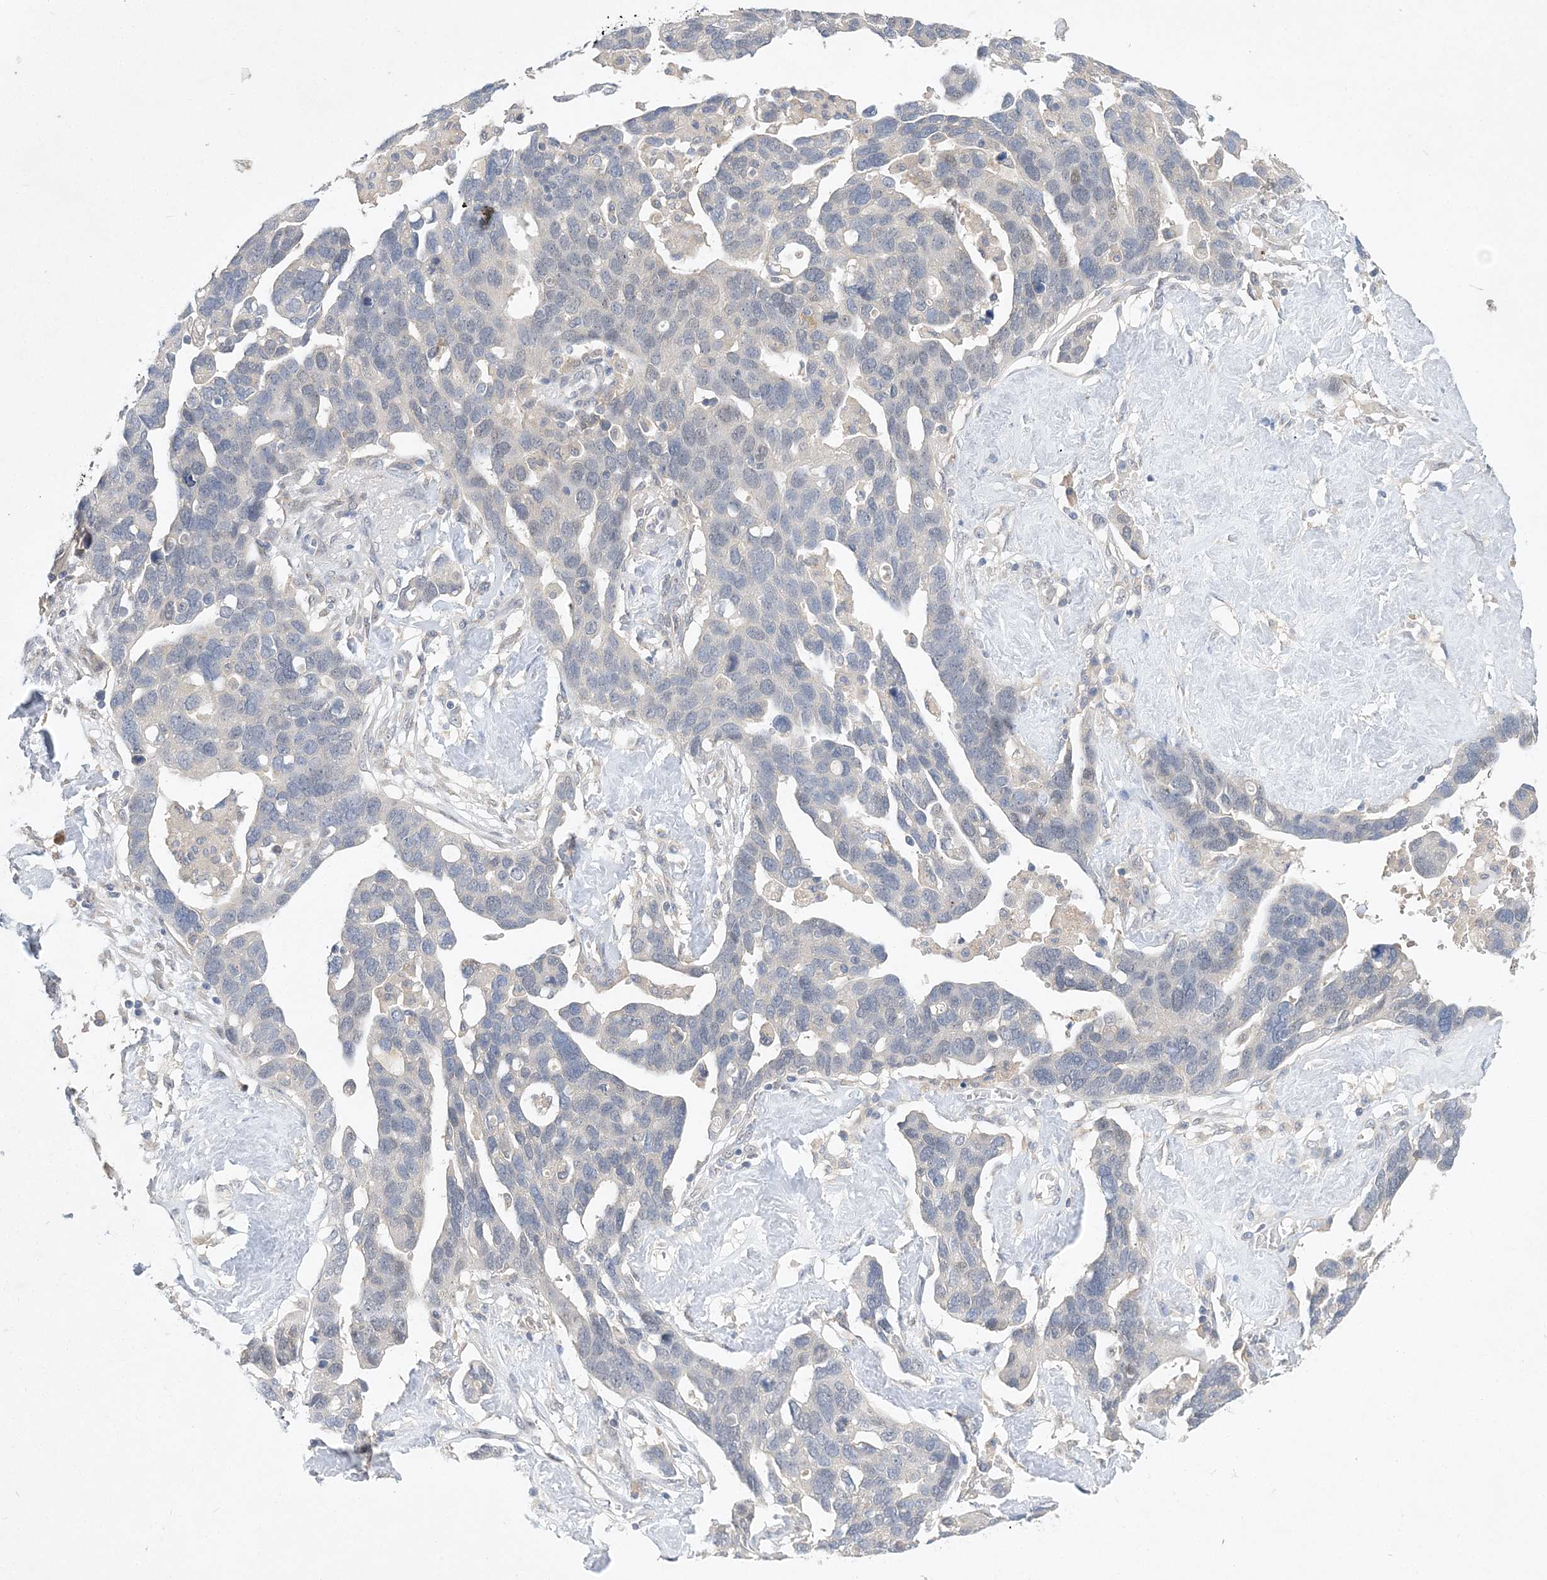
{"staining": {"intensity": "negative", "quantity": "none", "location": "none"}, "tissue": "ovarian cancer", "cell_type": "Tumor cells", "image_type": "cancer", "snomed": [{"axis": "morphology", "description": "Cystadenocarcinoma, serous, NOS"}, {"axis": "topography", "description": "Ovary"}], "caption": "Immunohistochemical staining of human ovarian cancer exhibits no significant expression in tumor cells.", "gene": "ANKRD35", "patient": {"sex": "female", "age": 54}}